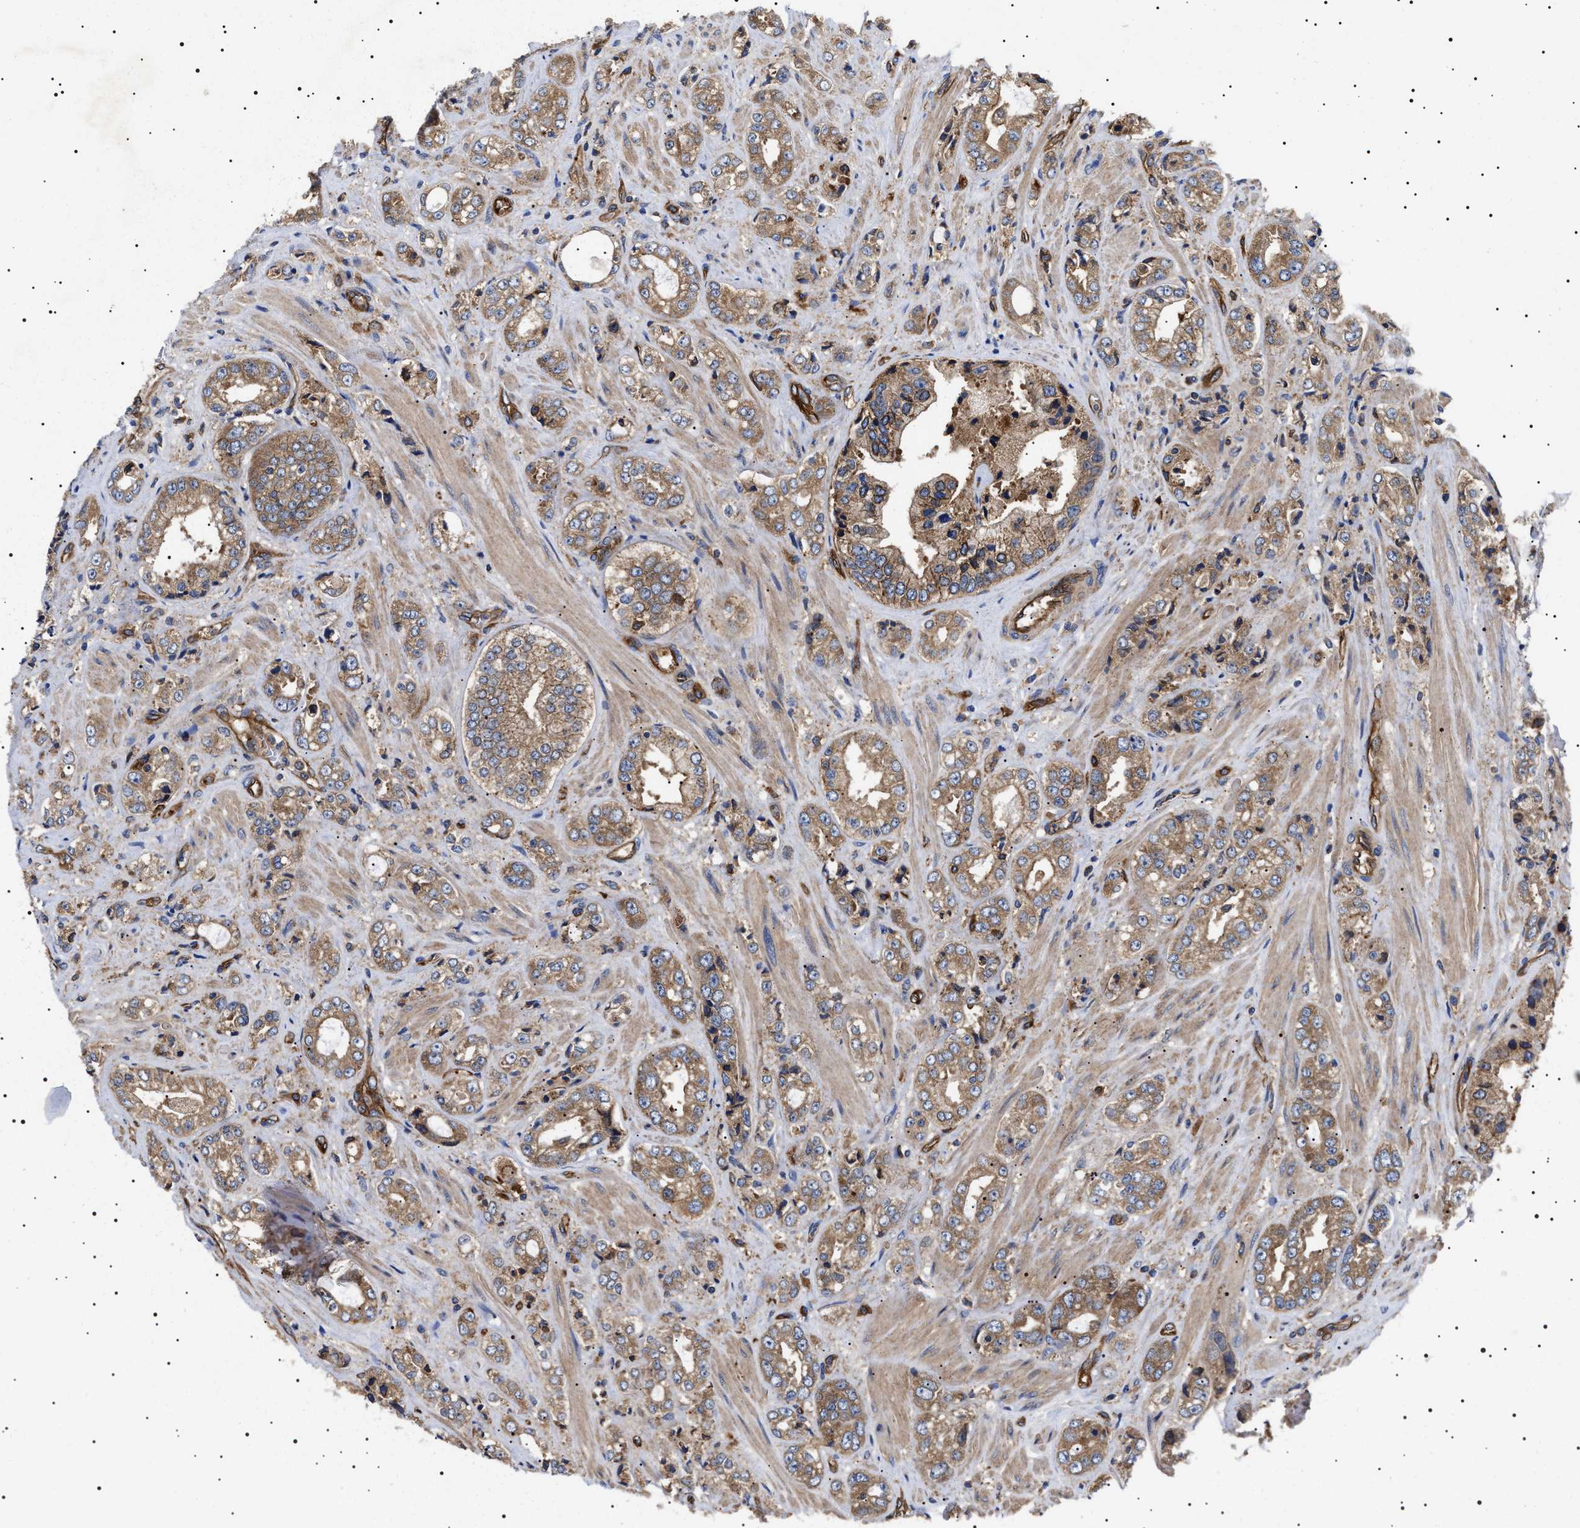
{"staining": {"intensity": "moderate", "quantity": ">75%", "location": "cytoplasmic/membranous"}, "tissue": "prostate cancer", "cell_type": "Tumor cells", "image_type": "cancer", "snomed": [{"axis": "morphology", "description": "Adenocarcinoma, High grade"}, {"axis": "topography", "description": "Prostate"}], "caption": "High-grade adenocarcinoma (prostate) tissue displays moderate cytoplasmic/membranous positivity in about >75% of tumor cells, visualized by immunohistochemistry.", "gene": "TPP2", "patient": {"sex": "male", "age": 61}}